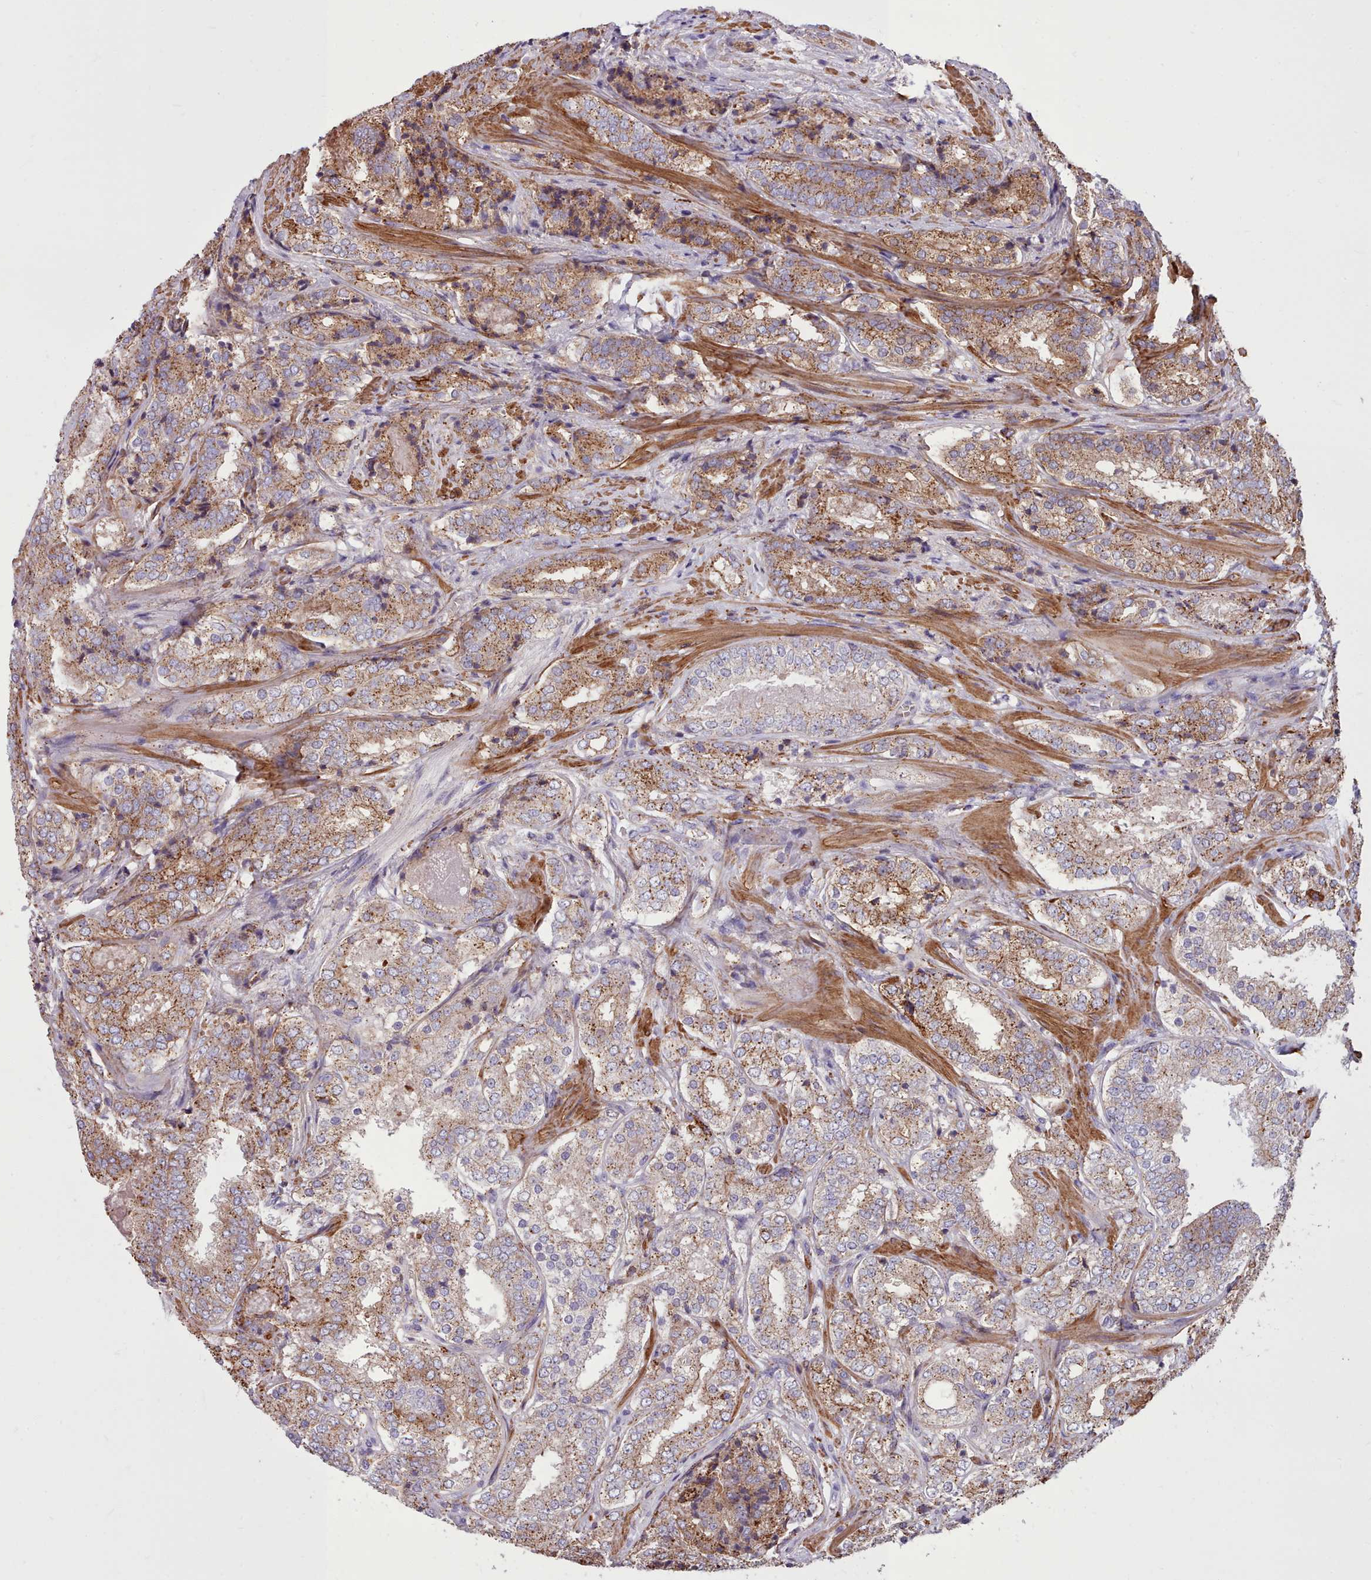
{"staining": {"intensity": "moderate", "quantity": "25%-75%", "location": "cytoplasmic/membranous"}, "tissue": "prostate cancer", "cell_type": "Tumor cells", "image_type": "cancer", "snomed": [{"axis": "morphology", "description": "Adenocarcinoma, High grade"}, {"axis": "topography", "description": "Prostate"}], "caption": "A high-resolution histopathology image shows immunohistochemistry staining of prostate cancer, which displays moderate cytoplasmic/membranous expression in approximately 25%-75% of tumor cells. Ihc stains the protein of interest in brown and the nuclei are stained blue.", "gene": "PACSIN3", "patient": {"sex": "male", "age": 63}}